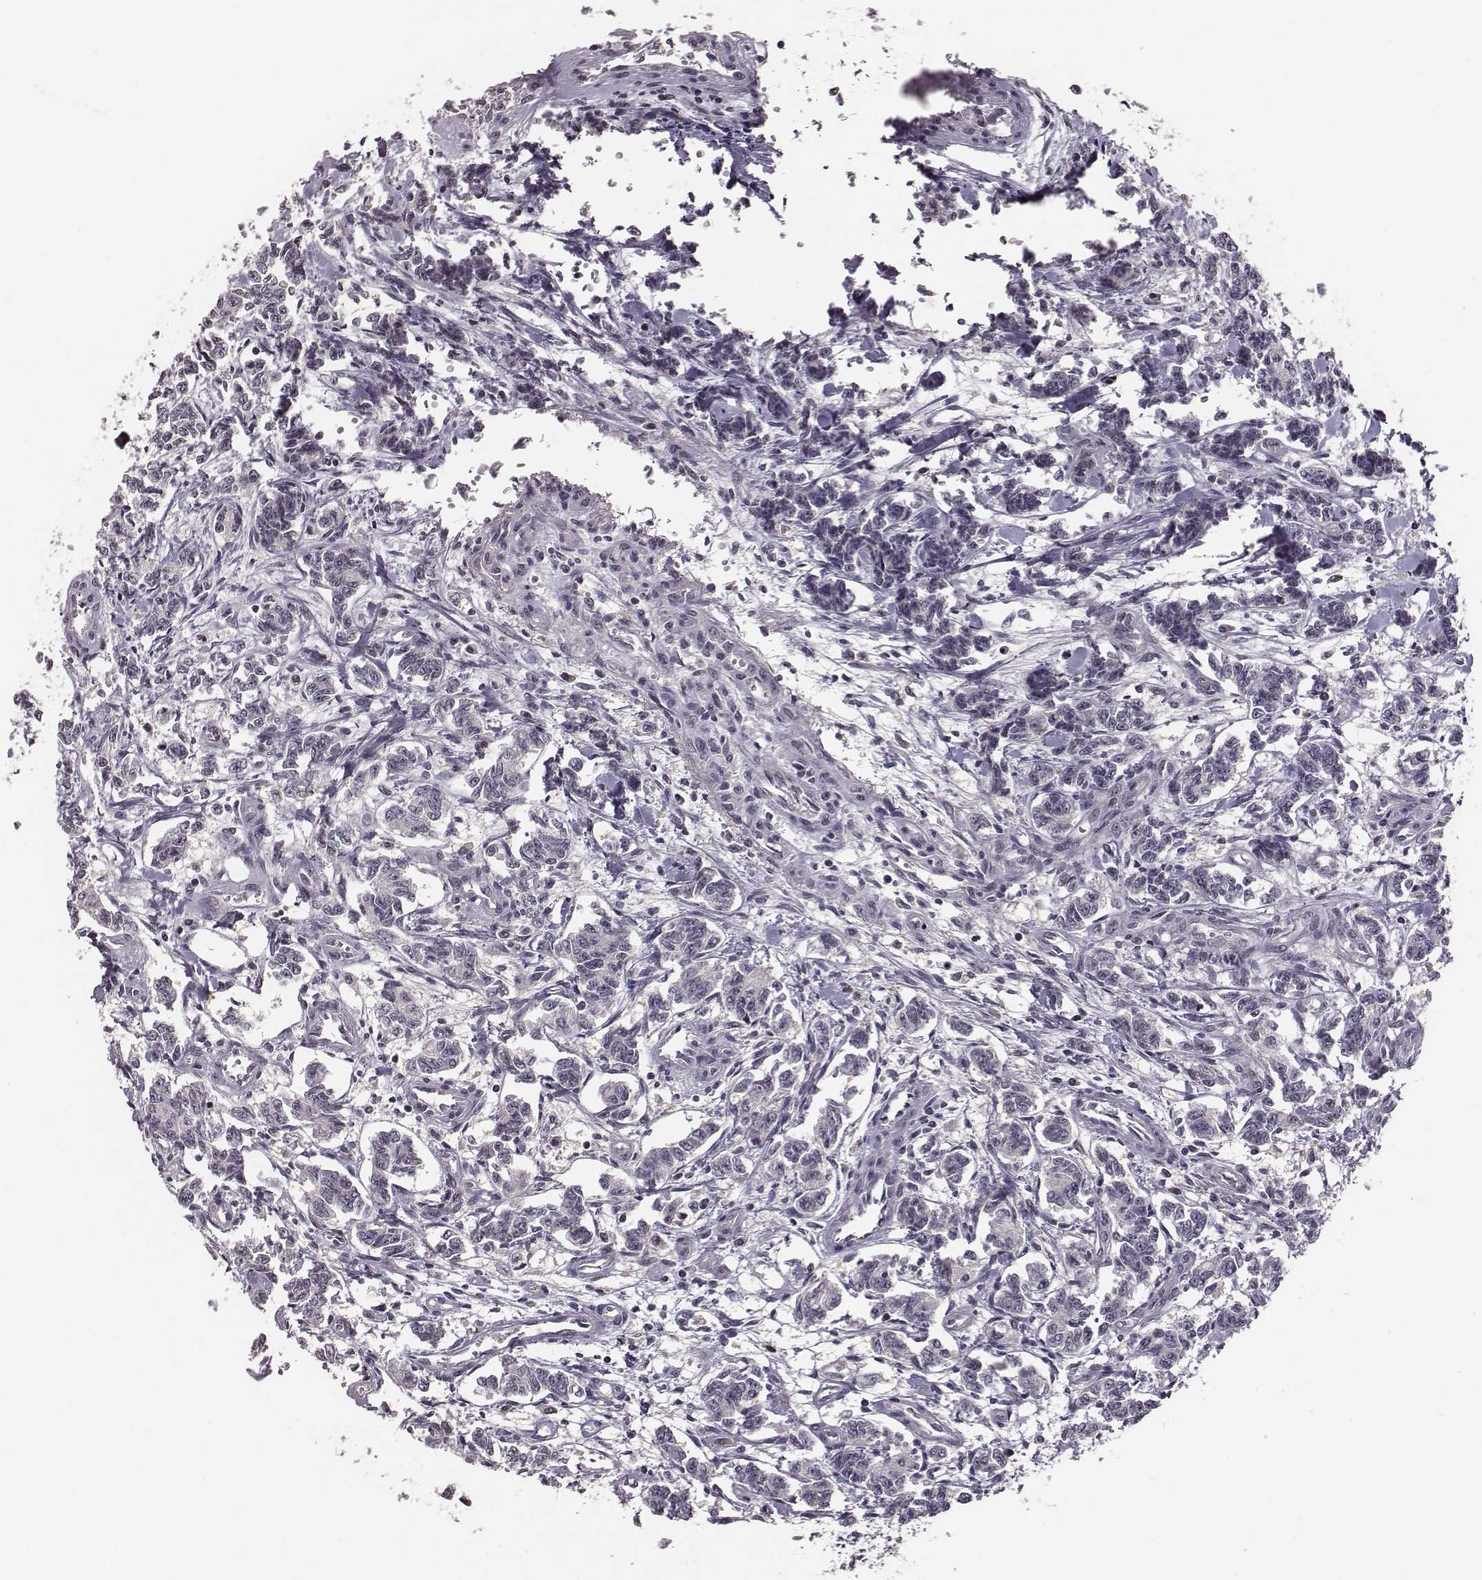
{"staining": {"intensity": "negative", "quantity": "none", "location": "none"}, "tissue": "carcinoid", "cell_type": "Tumor cells", "image_type": "cancer", "snomed": [{"axis": "morphology", "description": "Carcinoid, malignant, NOS"}, {"axis": "topography", "description": "Kidney"}], "caption": "Image shows no protein expression in tumor cells of carcinoid tissue.", "gene": "GRM4", "patient": {"sex": "female", "age": 41}}